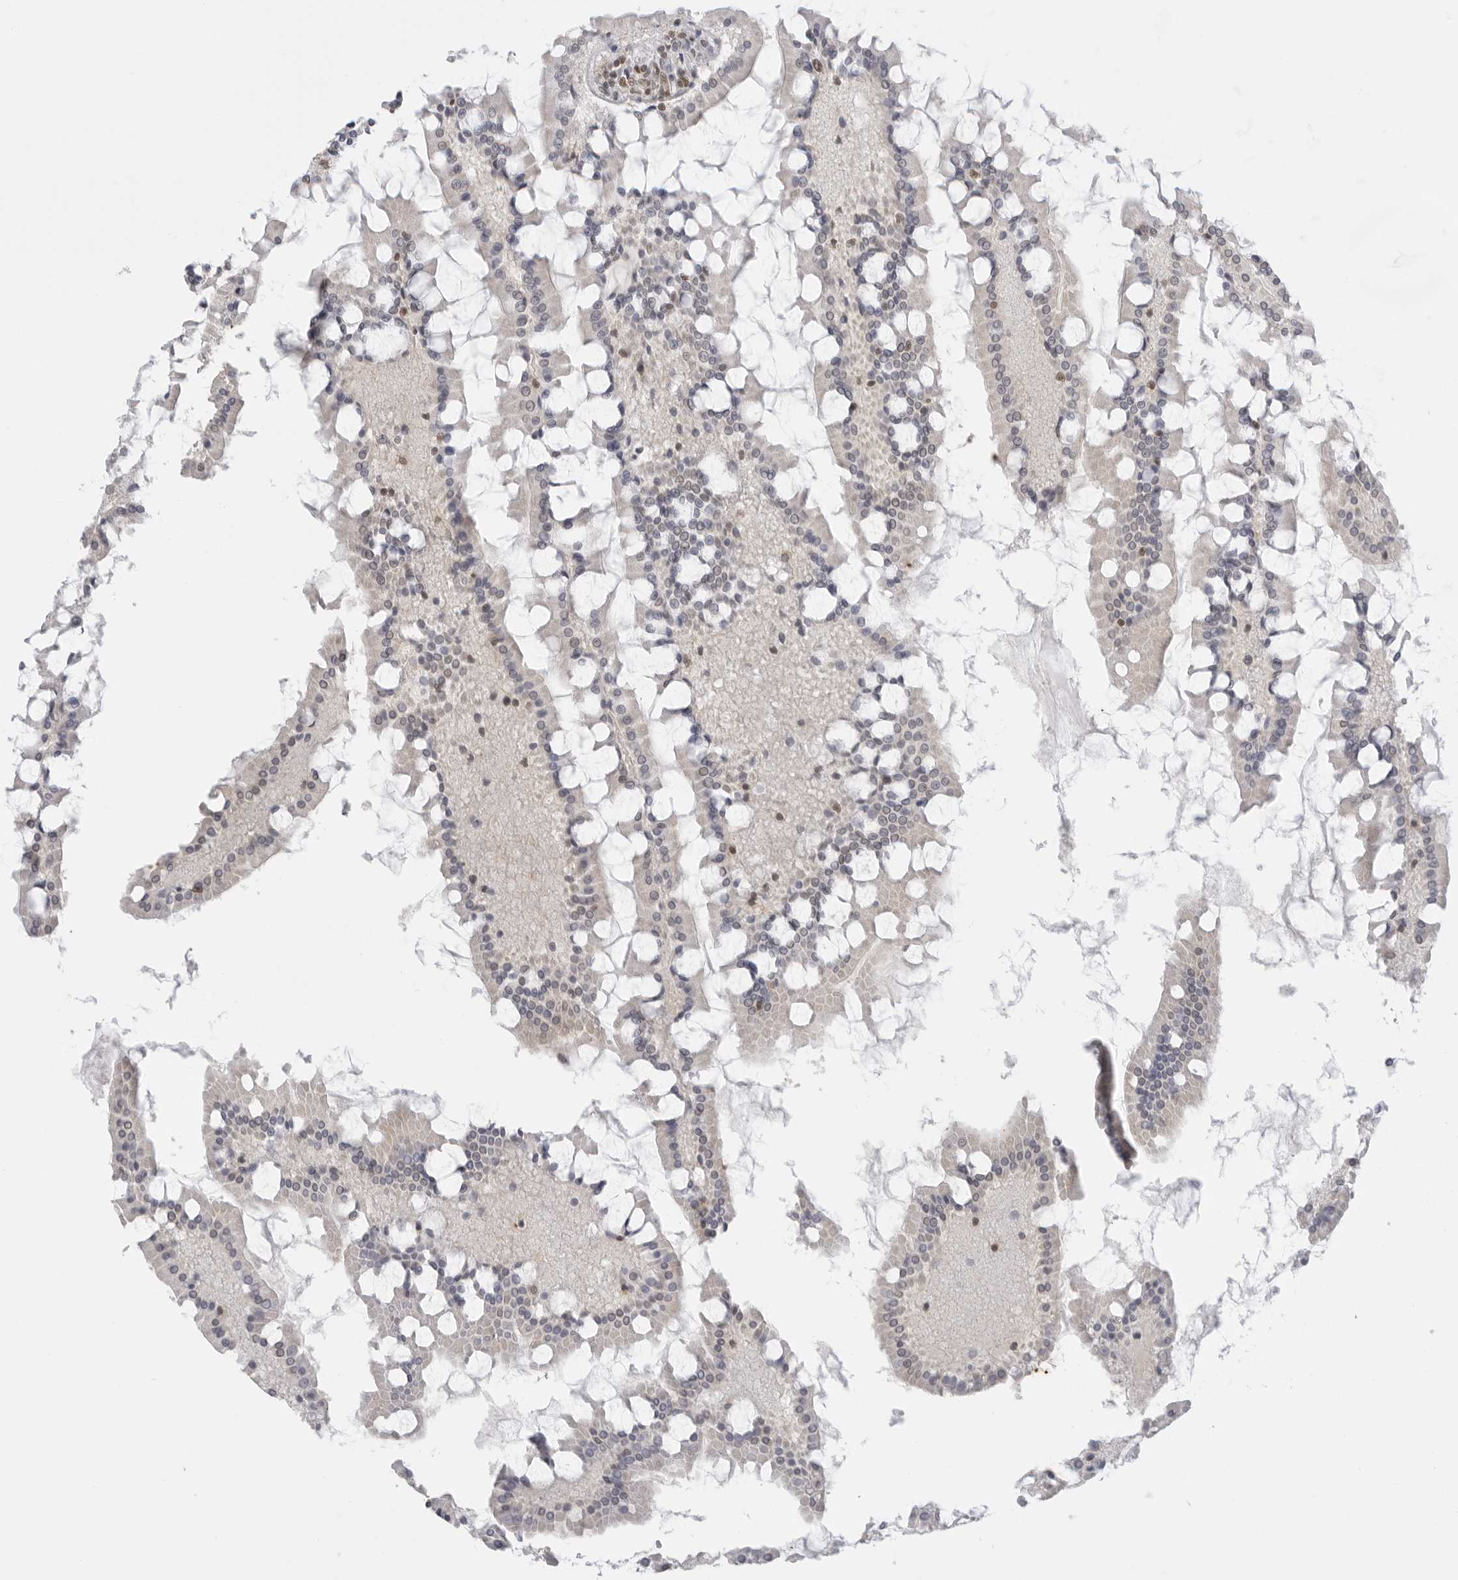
{"staining": {"intensity": "weak", "quantity": "25%-75%", "location": "nuclear"}, "tissue": "small intestine", "cell_type": "Glandular cells", "image_type": "normal", "snomed": [{"axis": "morphology", "description": "Normal tissue, NOS"}, {"axis": "topography", "description": "Small intestine"}], "caption": "An immunohistochemistry image of unremarkable tissue is shown. Protein staining in brown highlights weak nuclear positivity in small intestine within glandular cells.", "gene": "RPA2", "patient": {"sex": "male", "age": 41}}